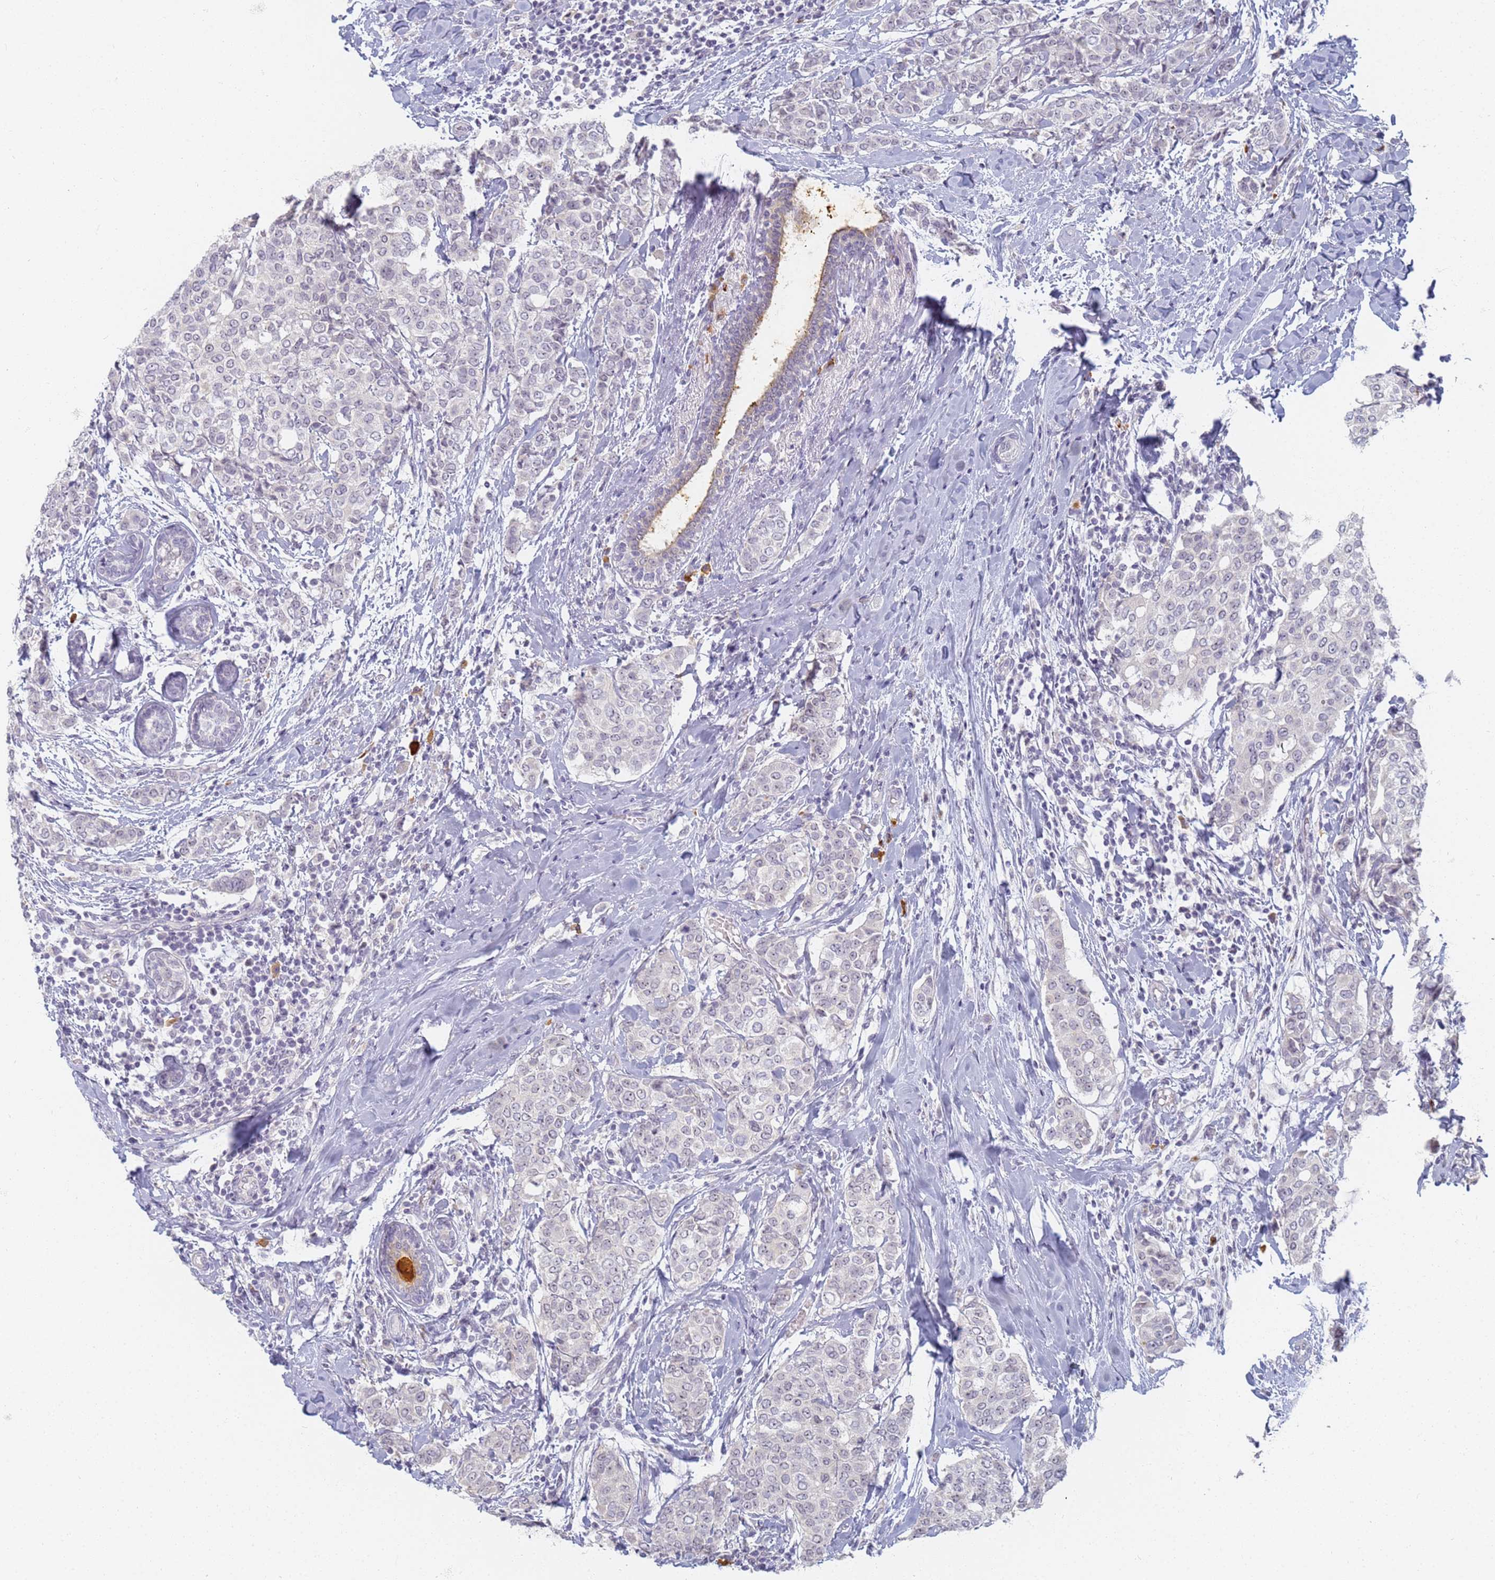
{"staining": {"intensity": "negative", "quantity": "none", "location": "none"}, "tissue": "breast cancer", "cell_type": "Tumor cells", "image_type": "cancer", "snomed": [{"axis": "morphology", "description": "Lobular carcinoma"}, {"axis": "topography", "description": "Breast"}], "caption": "Immunohistochemical staining of breast cancer (lobular carcinoma) shows no significant positivity in tumor cells.", "gene": "SLC38A9", "patient": {"sex": "female", "age": 51}}